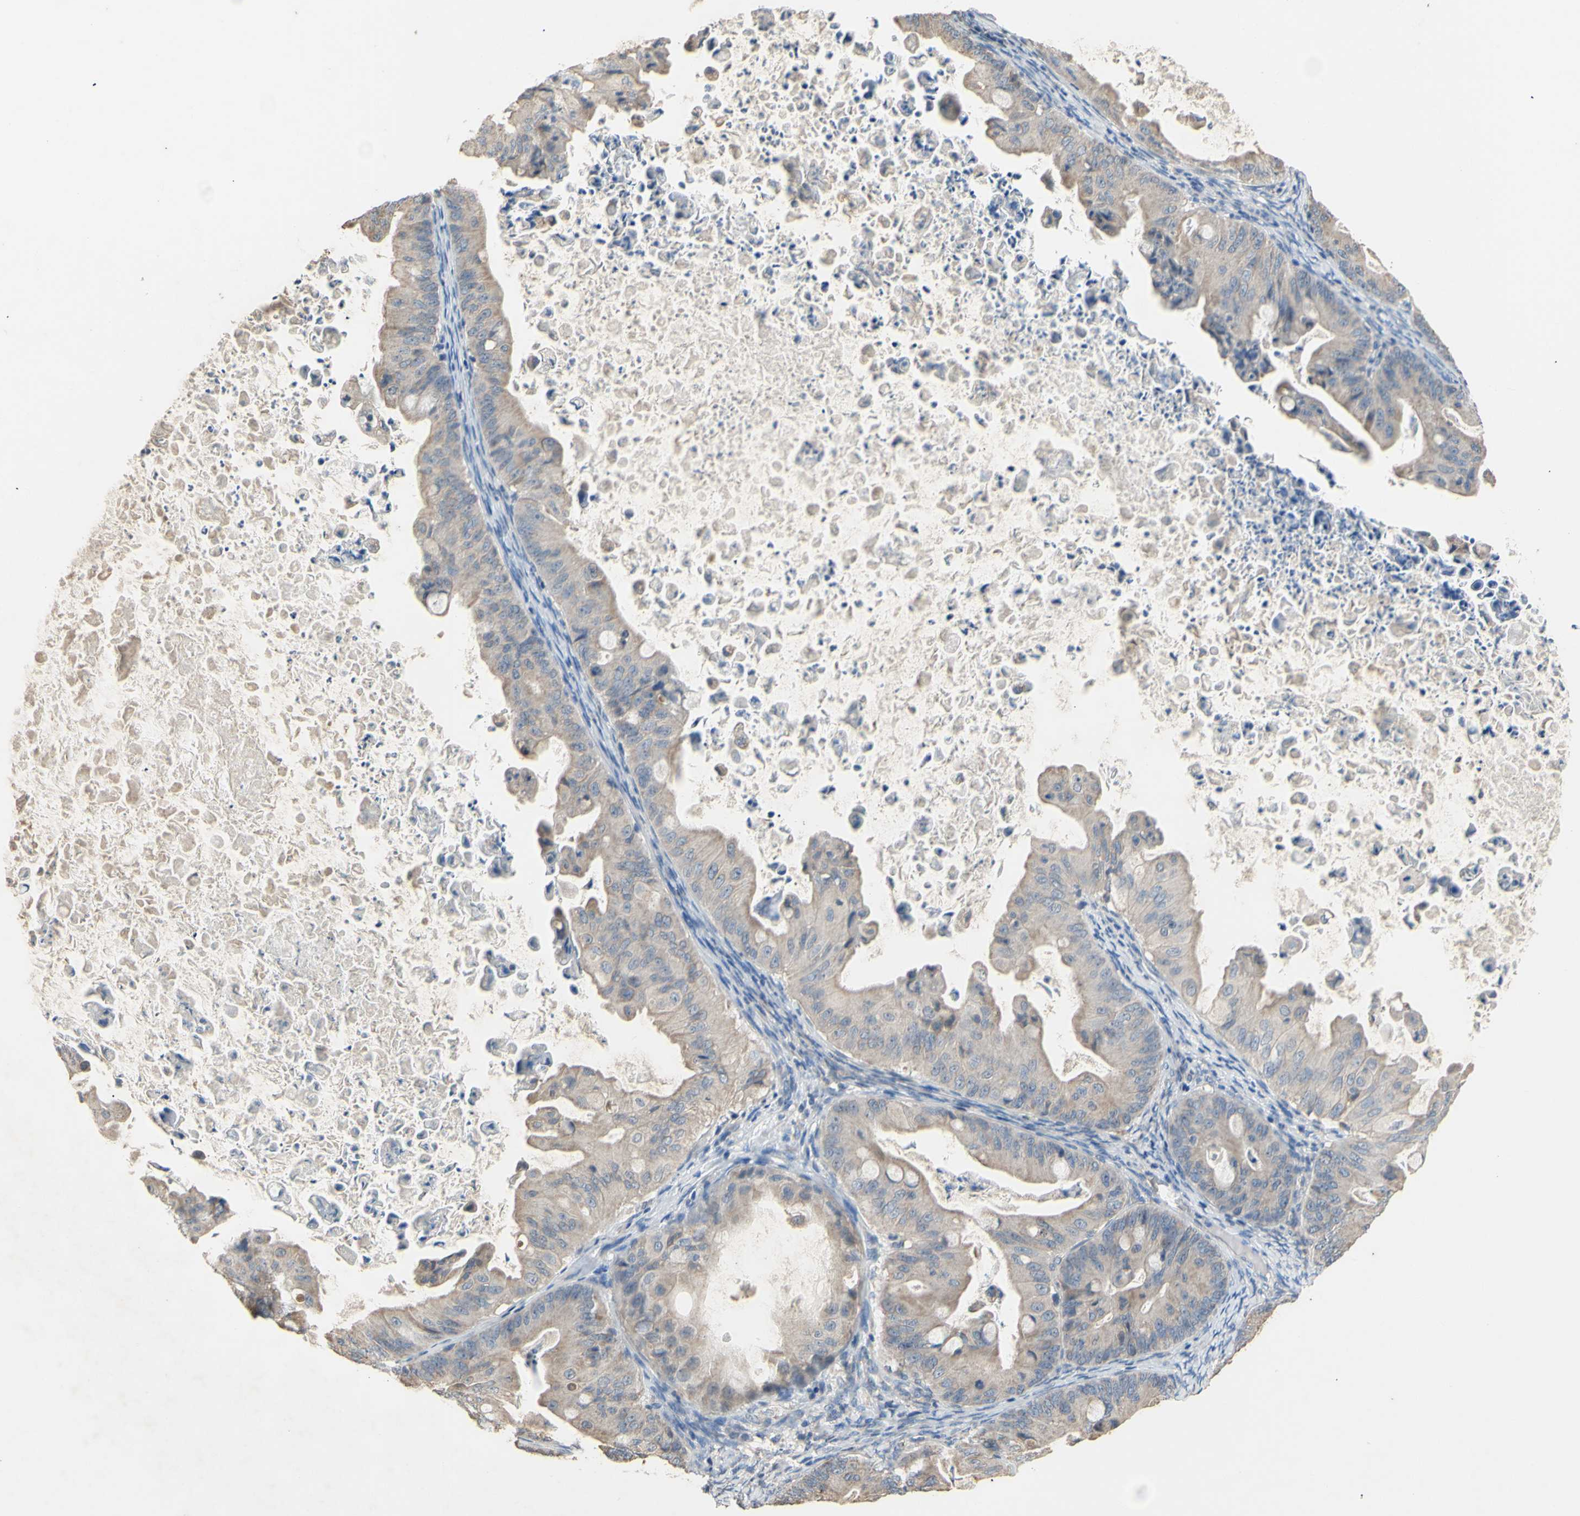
{"staining": {"intensity": "weak", "quantity": "<25%", "location": "cytoplasmic/membranous"}, "tissue": "ovarian cancer", "cell_type": "Tumor cells", "image_type": "cancer", "snomed": [{"axis": "morphology", "description": "Cystadenocarcinoma, mucinous, NOS"}, {"axis": "topography", "description": "Ovary"}], "caption": "This is a histopathology image of immunohistochemistry (IHC) staining of ovarian mucinous cystadenocarcinoma, which shows no staining in tumor cells.", "gene": "PTGIS", "patient": {"sex": "female", "age": 37}}